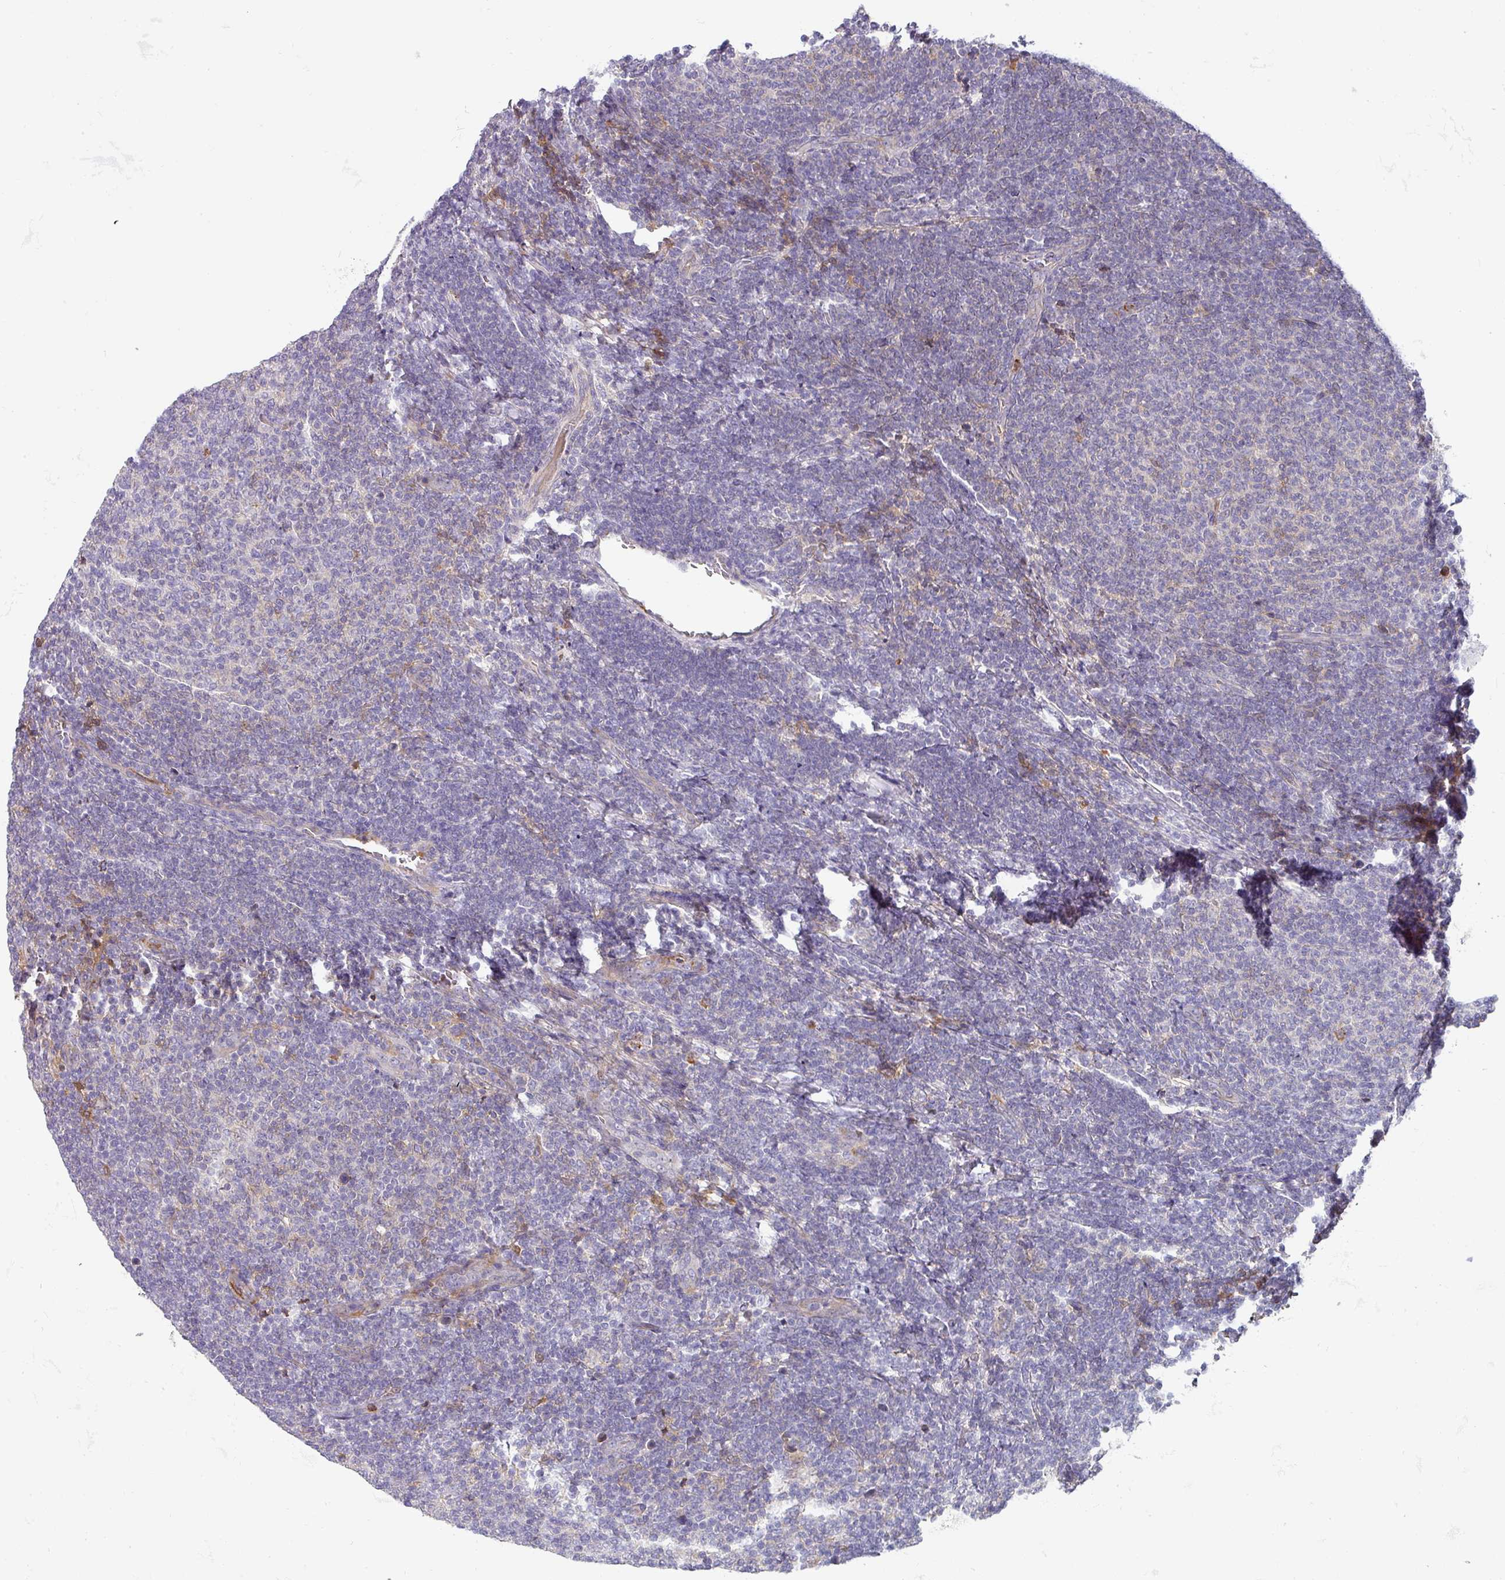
{"staining": {"intensity": "negative", "quantity": "none", "location": "none"}, "tissue": "lymphoma", "cell_type": "Tumor cells", "image_type": "cancer", "snomed": [{"axis": "morphology", "description": "Malignant lymphoma, non-Hodgkin's type, Low grade"}, {"axis": "topography", "description": "Lymph node"}], "caption": "Photomicrograph shows no significant protein expression in tumor cells of lymphoma.", "gene": "BTLA", "patient": {"sex": "male", "age": 66}}